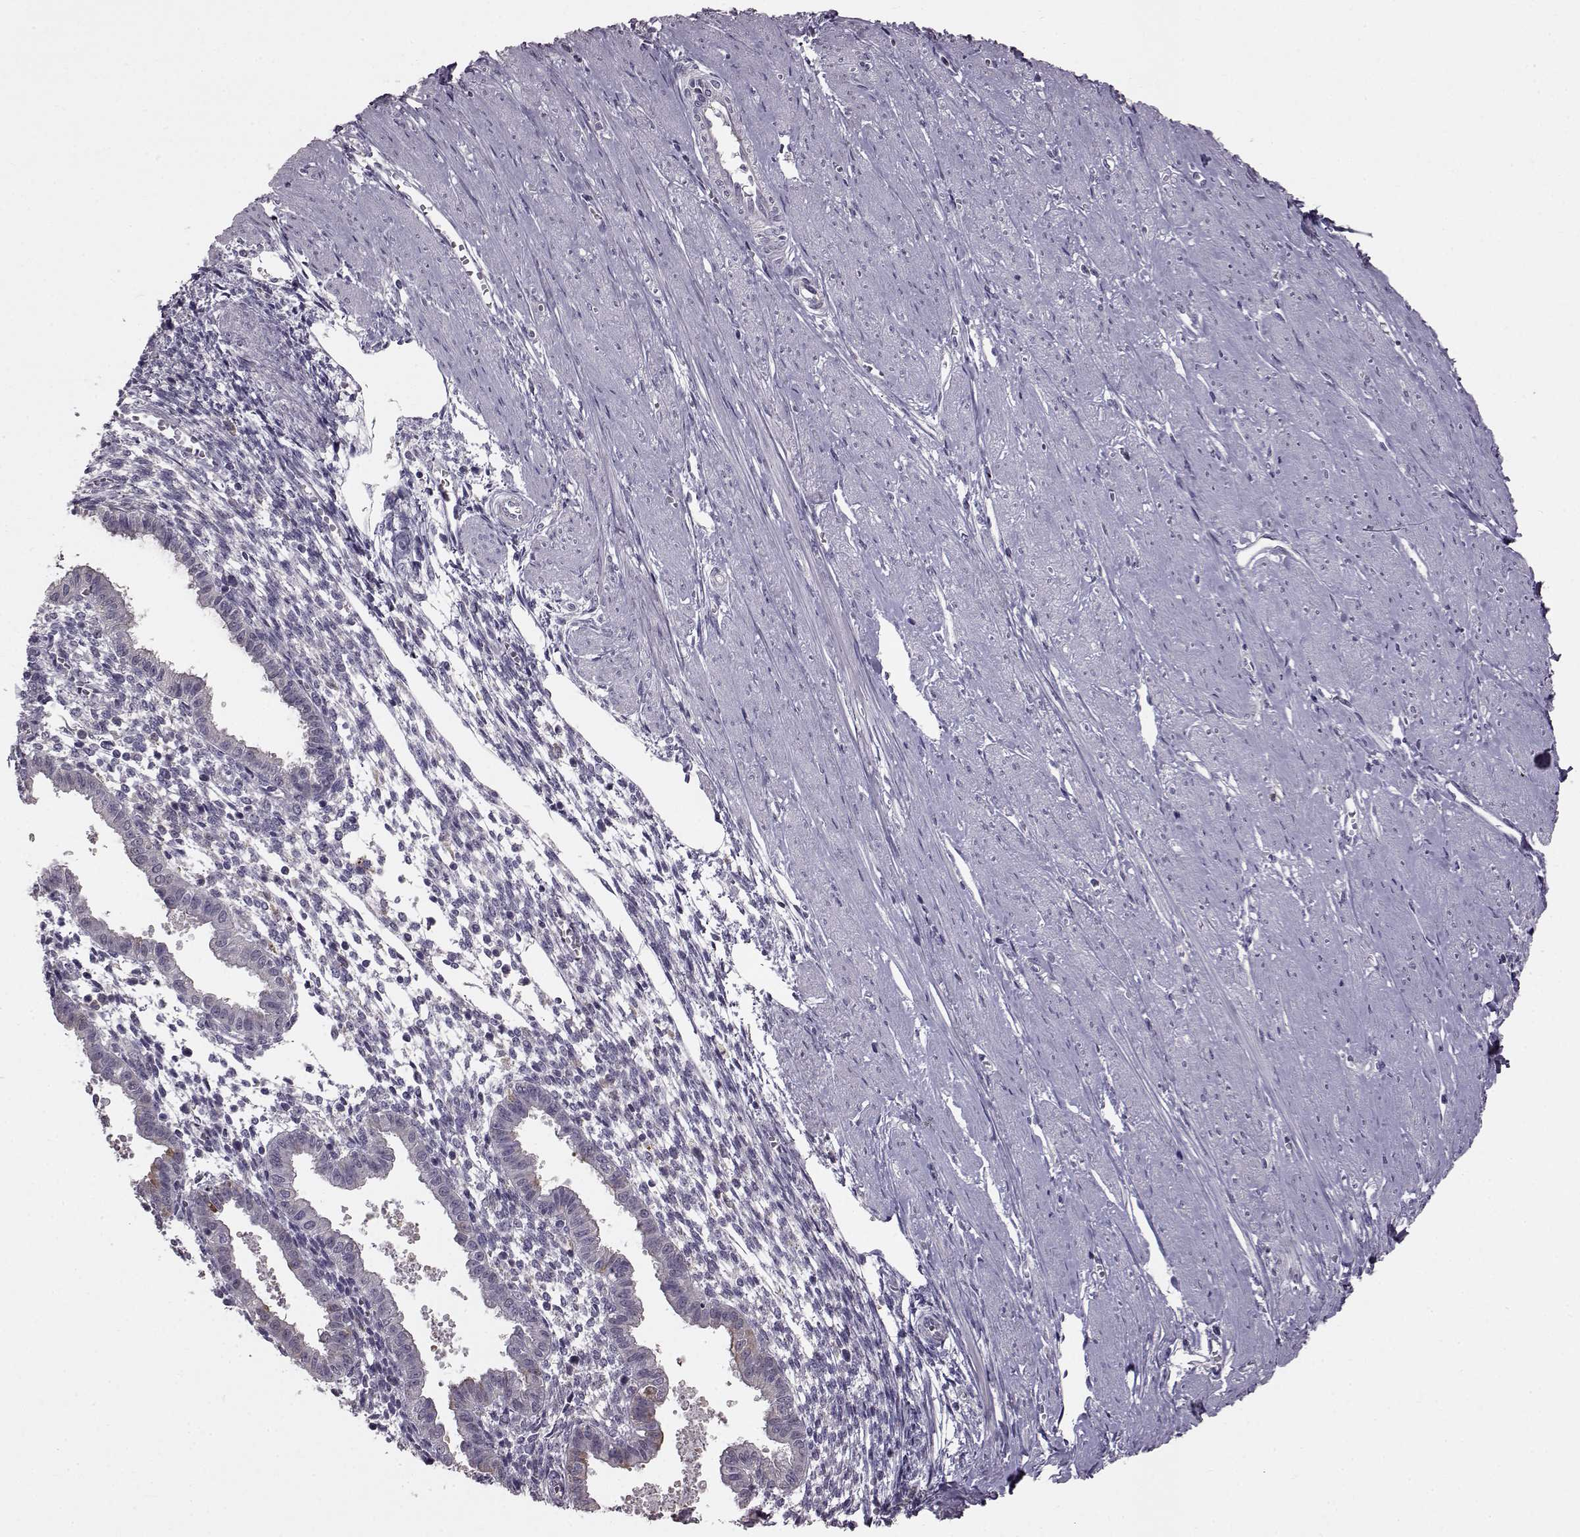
{"staining": {"intensity": "negative", "quantity": "none", "location": "none"}, "tissue": "endometrium", "cell_type": "Cells in endometrial stroma", "image_type": "normal", "snomed": [{"axis": "morphology", "description": "Normal tissue, NOS"}, {"axis": "topography", "description": "Endometrium"}], "caption": "Cells in endometrial stroma are negative for protein expression in unremarkable human endometrium. Brightfield microscopy of IHC stained with DAB (3,3'-diaminobenzidine) (brown) and hematoxylin (blue), captured at high magnification.", "gene": "ADGRG2", "patient": {"sex": "female", "age": 37}}